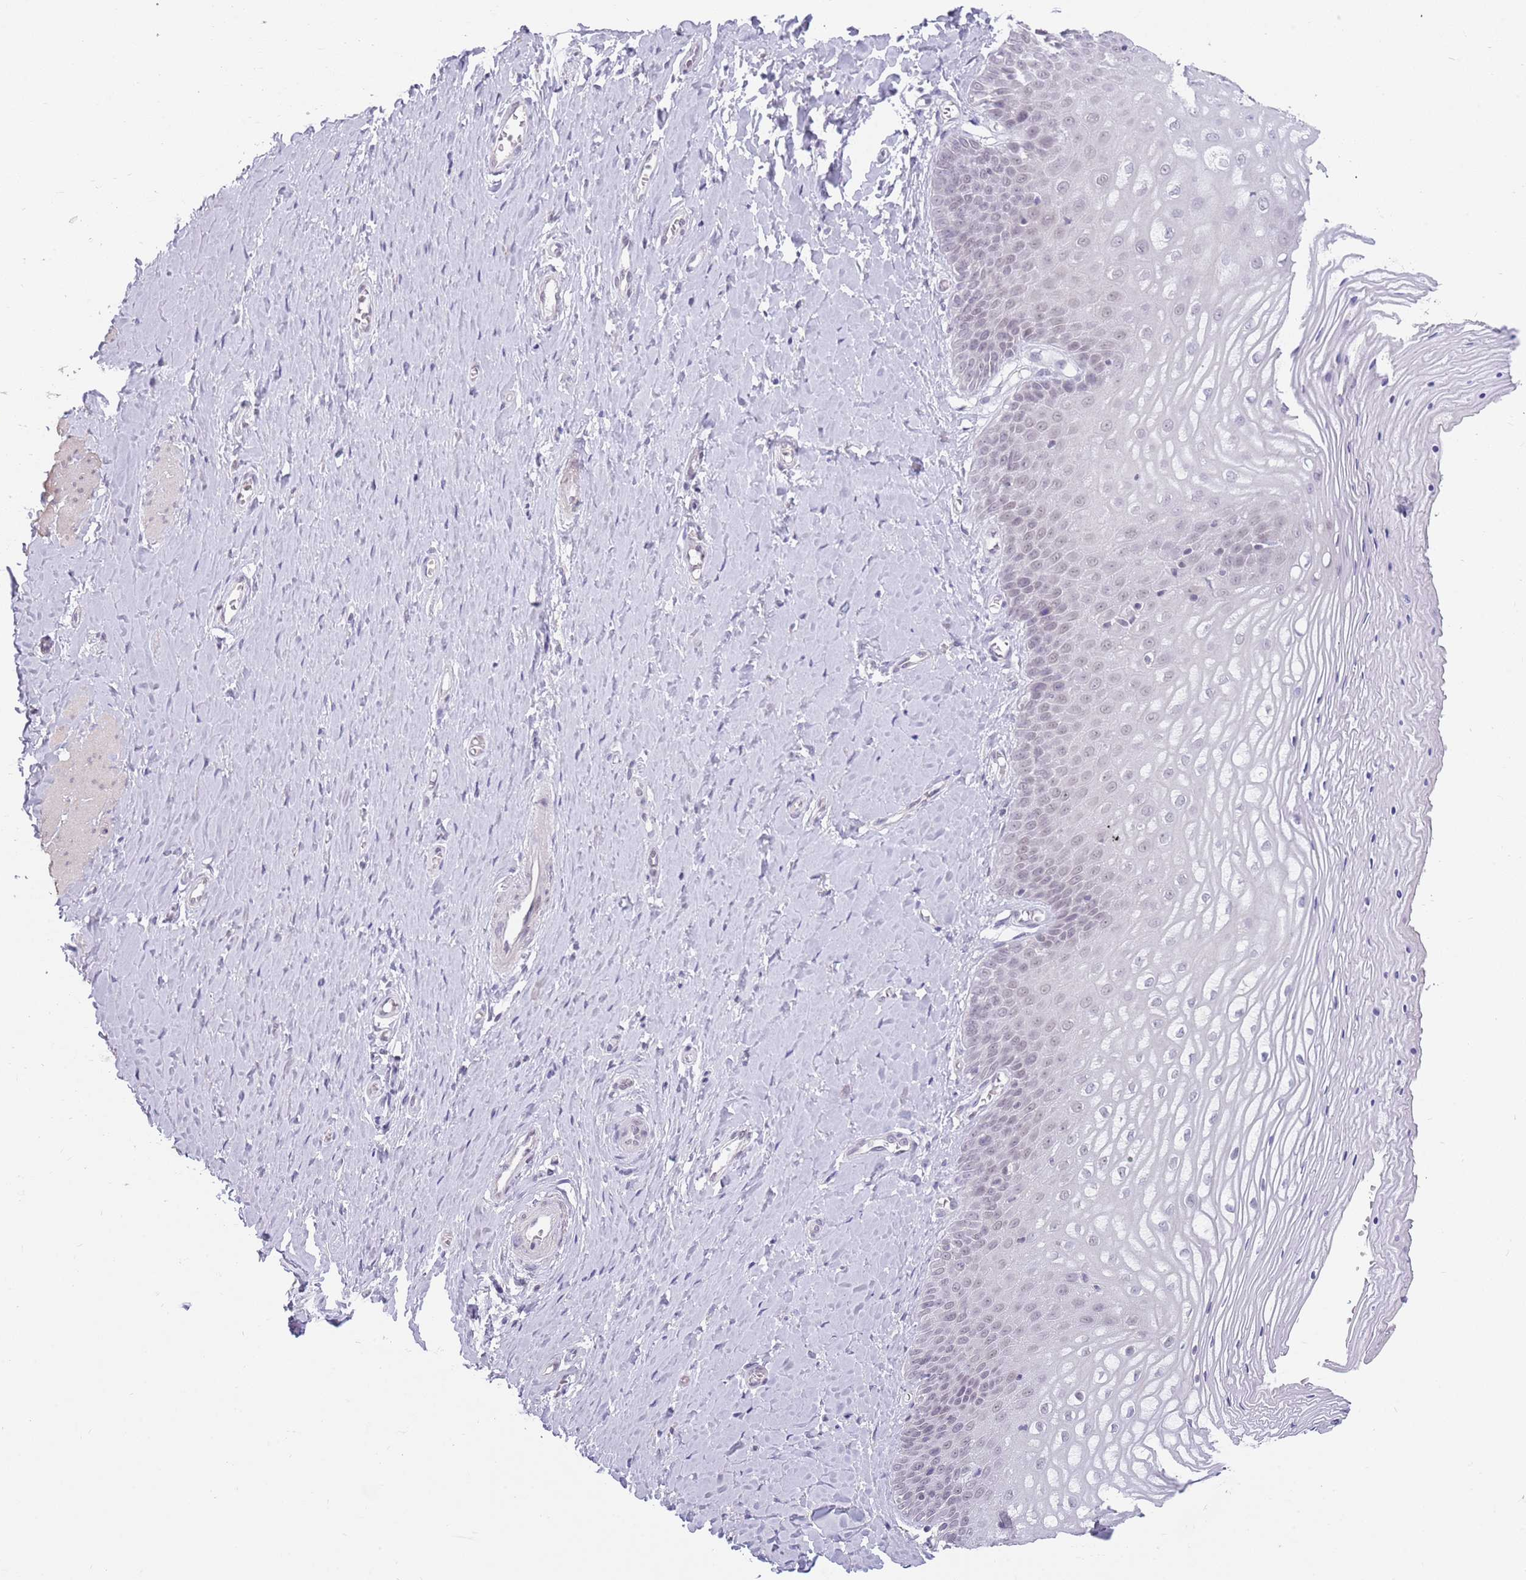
{"staining": {"intensity": "negative", "quantity": "none", "location": "none"}, "tissue": "vagina", "cell_type": "Squamous epithelial cells", "image_type": "normal", "snomed": [{"axis": "morphology", "description": "Normal tissue, NOS"}, {"axis": "topography", "description": "Vagina"}], "caption": "DAB (3,3'-diaminobenzidine) immunohistochemical staining of normal human vagina reveals no significant positivity in squamous epithelial cells.", "gene": "ZNF574", "patient": {"sex": "female", "age": 65}}